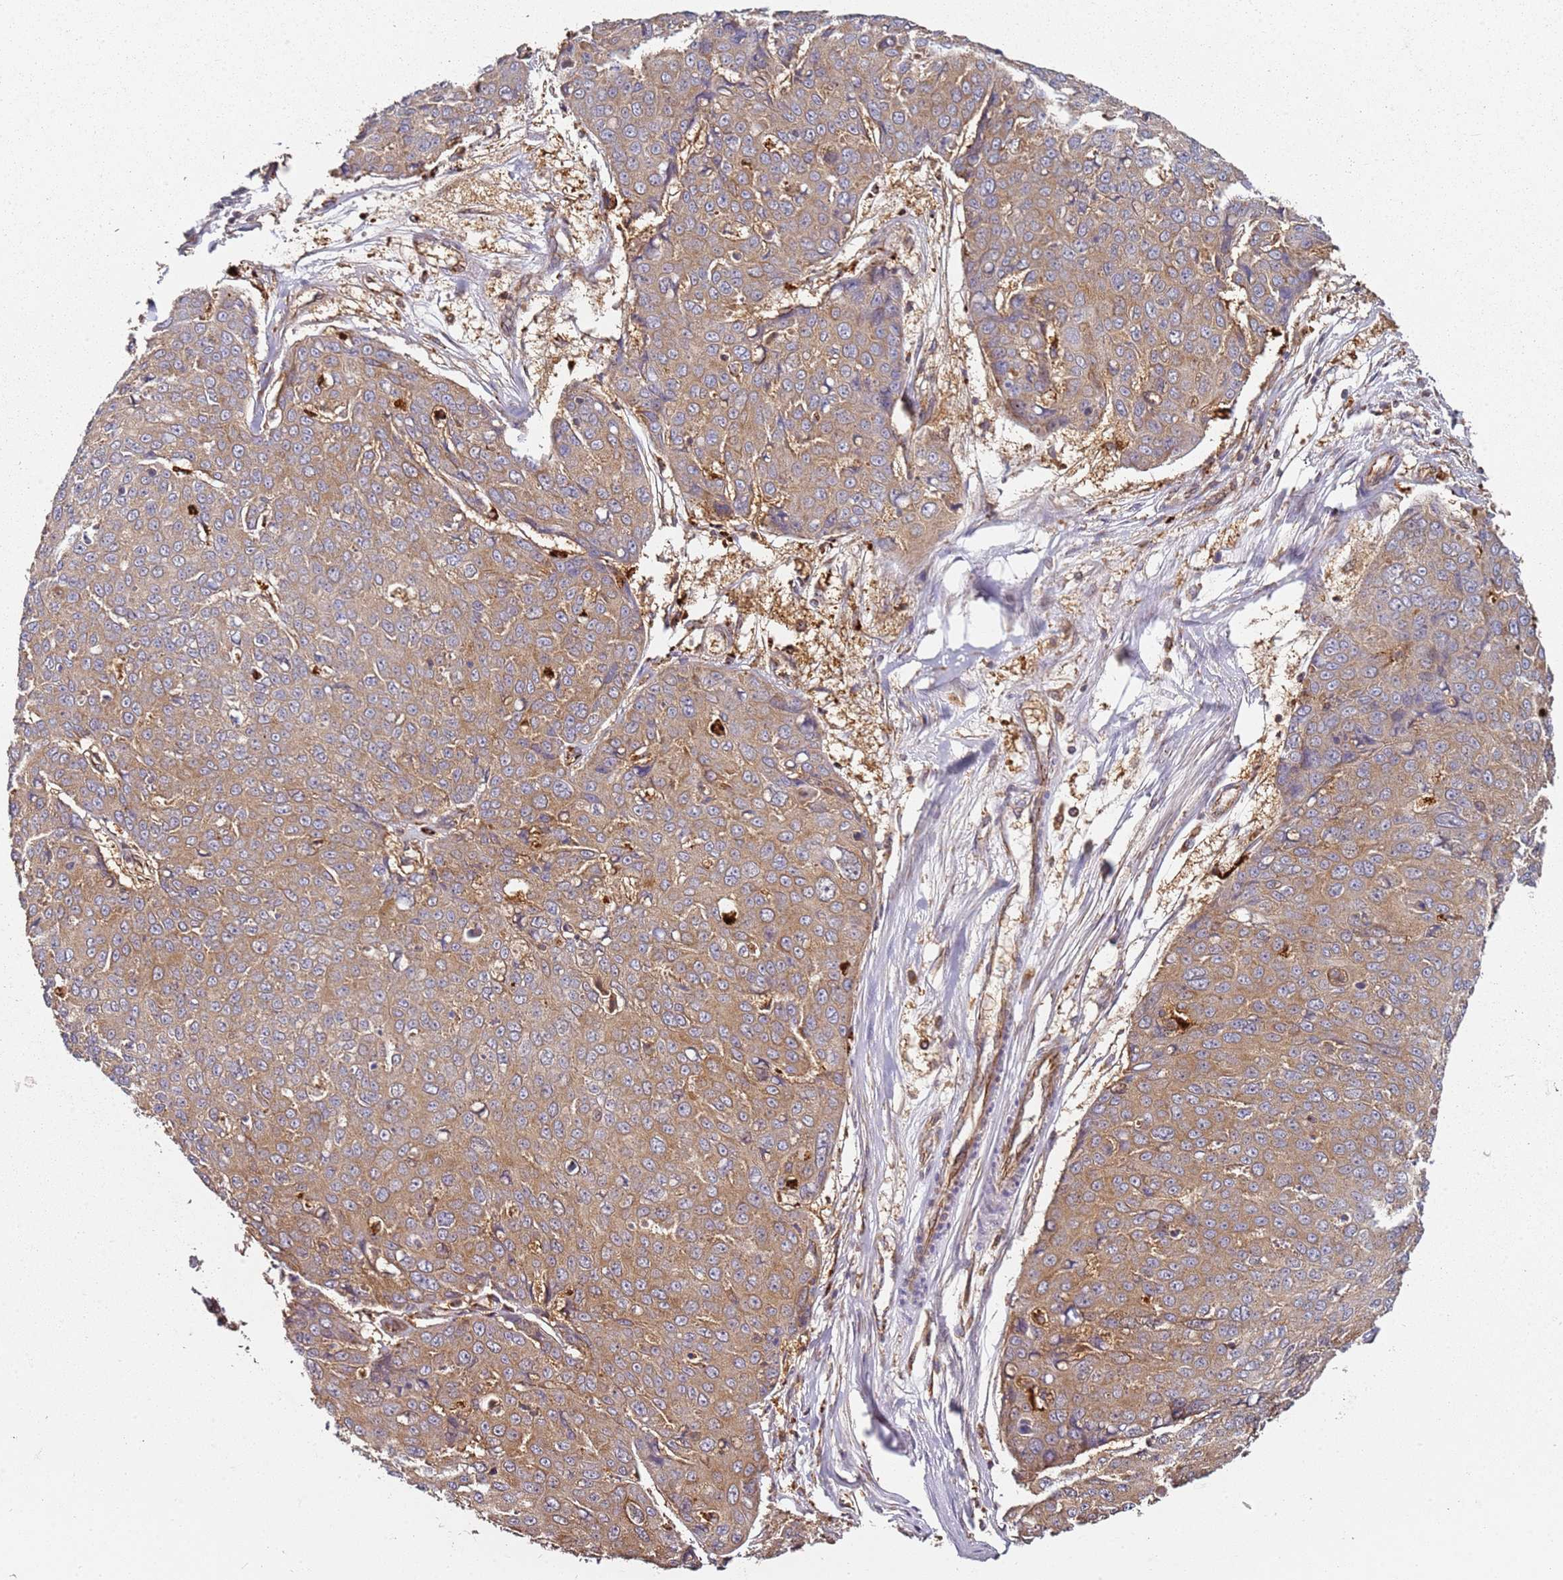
{"staining": {"intensity": "moderate", "quantity": ">75%", "location": "cytoplasmic/membranous"}, "tissue": "skin cancer", "cell_type": "Tumor cells", "image_type": "cancer", "snomed": [{"axis": "morphology", "description": "Squamous cell carcinoma, NOS"}, {"axis": "topography", "description": "Skin"}], "caption": "High-magnification brightfield microscopy of squamous cell carcinoma (skin) stained with DAB (3,3'-diaminobenzidine) (brown) and counterstained with hematoxylin (blue). tumor cells exhibit moderate cytoplasmic/membranous positivity is seen in about>75% of cells.", "gene": "SCGB2B2", "patient": {"sex": "male", "age": 71}}